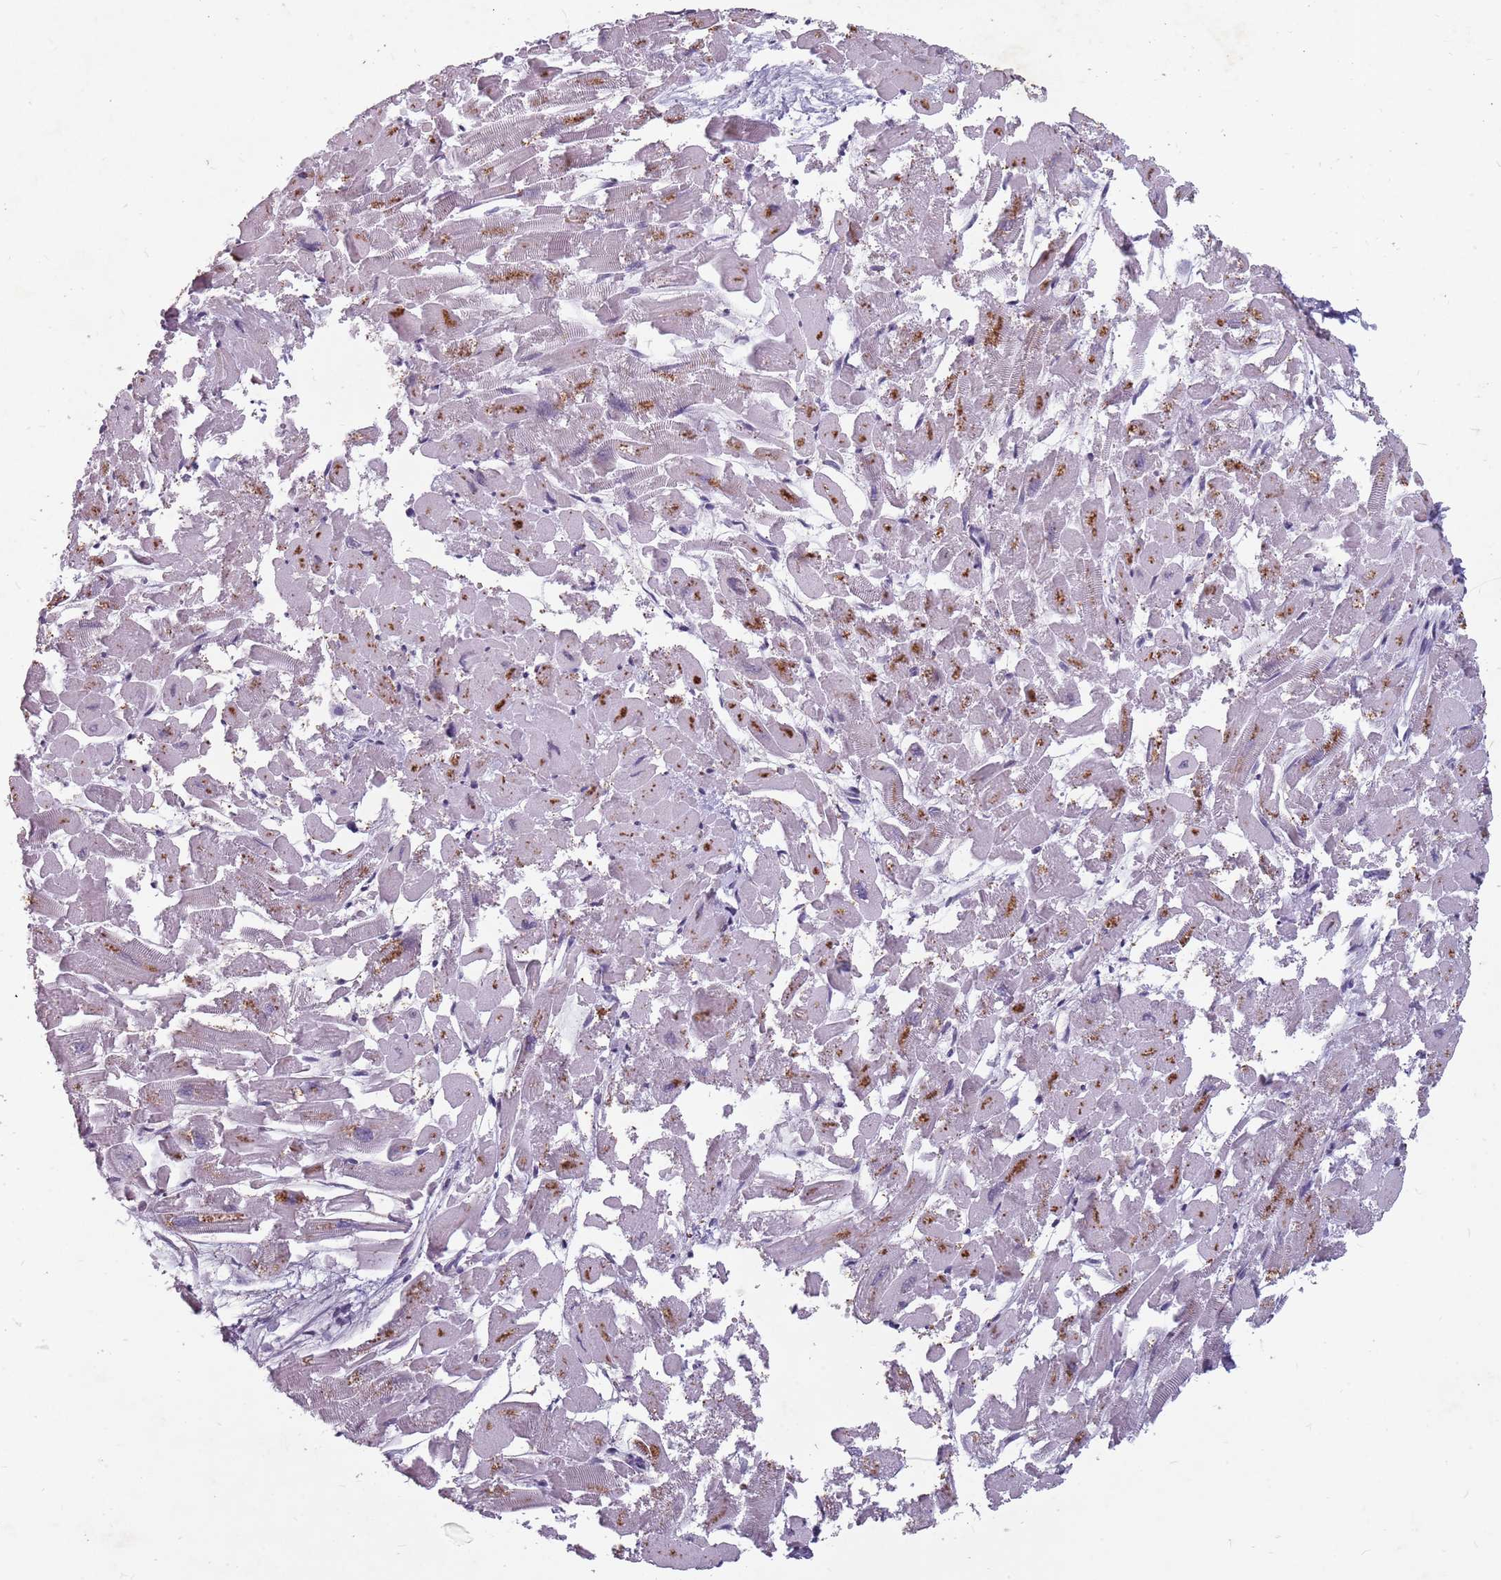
{"staining": {"intensity": "moderate", "quantity": "<25%", "location": "cytoplasmic/membranous"}, "tissue": "heart muscle", "cell_type": "Cardiomyocytes", "image_type": "normal", "snomed": [{"axis": "morphology", "description": "Normal tissue, NOS"}, {"axis": "topography", "description": "Heart"}], "caption": "Protein staining of normal heart muscle demonstrates moderate cytoplasmic/membranous positivity in about <25% of cardiomyocytes.", "gene": "NEK6", "patient": {"sex": "male", "age": 54}}